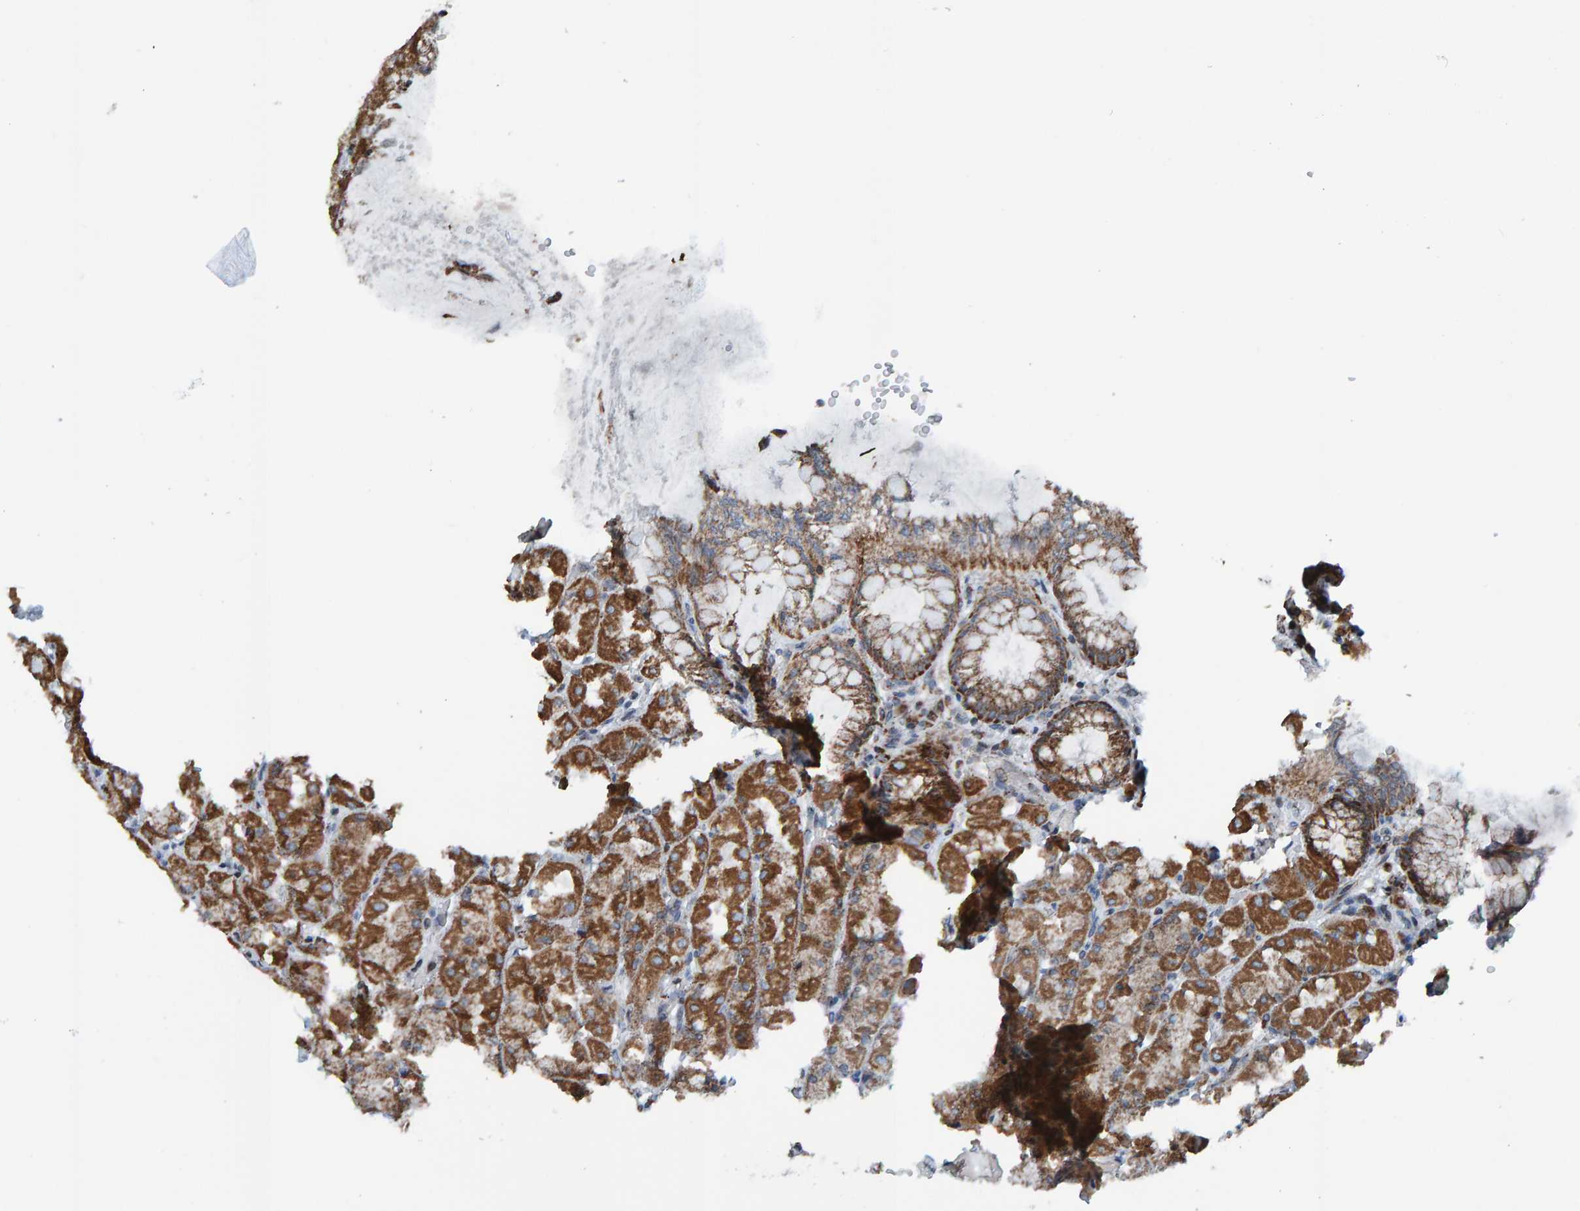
{"staining": {"intensity": "moderate", "quantity": ">75%", "location": "cytoplasmic/membranous"}, "tissue": "stomach", "cell_type": "Glandular cells", "image_type": "normal", "snomed": [{"axis": "morphology", "description": "Normal tissue, NOS"}, {"axis": "topography", "description": "Stomach, upper"}], "caption": "Moderate cytoplasmic/membranous staining is seen in approximately >75% of glandular cells in unremarkable stomach.", "gene": "ZNF48", "patient": {"sex": "female", "age": 56}}